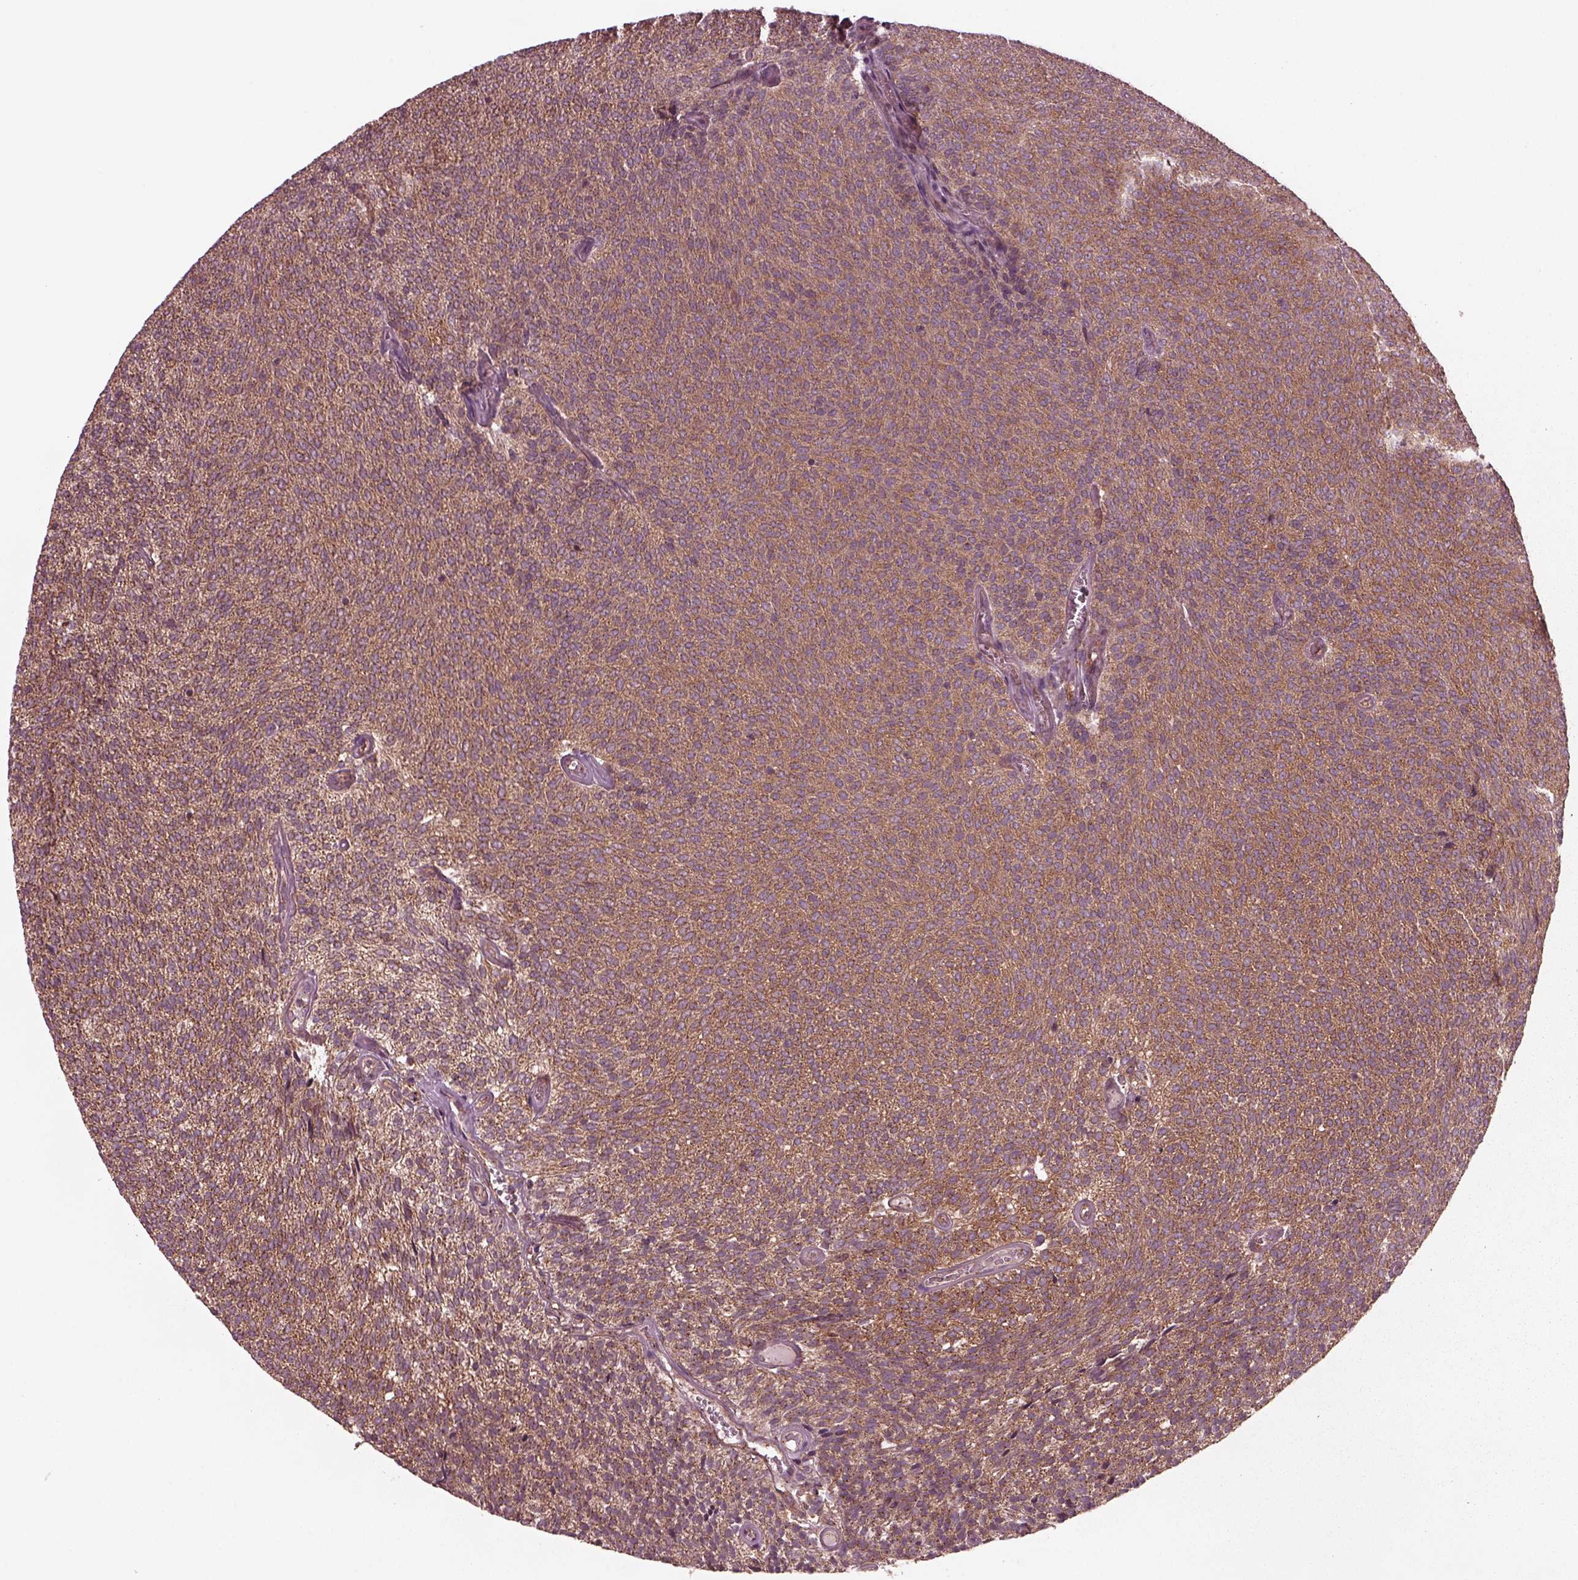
{"staining": {"intensity": "strong", "quantity": ">75%", "location": "cytoplasmic/membranous"}, "tissue": "urothelial cancer", "cell_type": "Tumor cells", "image_type": "cancer", "snomed": [{"axis": "morphology", "description": "Urothelial carcinoma, Low grade"}, {"axis": "topography", "description": "Urinary bladder"}], "caption": "Tumor cells reveal high levels of strong cytoplasmic/membranous expression in about >75% of cells in human low-grade urothelial carcinoma. The staining is performed using DAB brown chromogen to label protein expression. The nuclei are counter-stained blue using hematoxylin.", "gene": "TUBG1", "patient": {"sex": "male", "age": 77}}